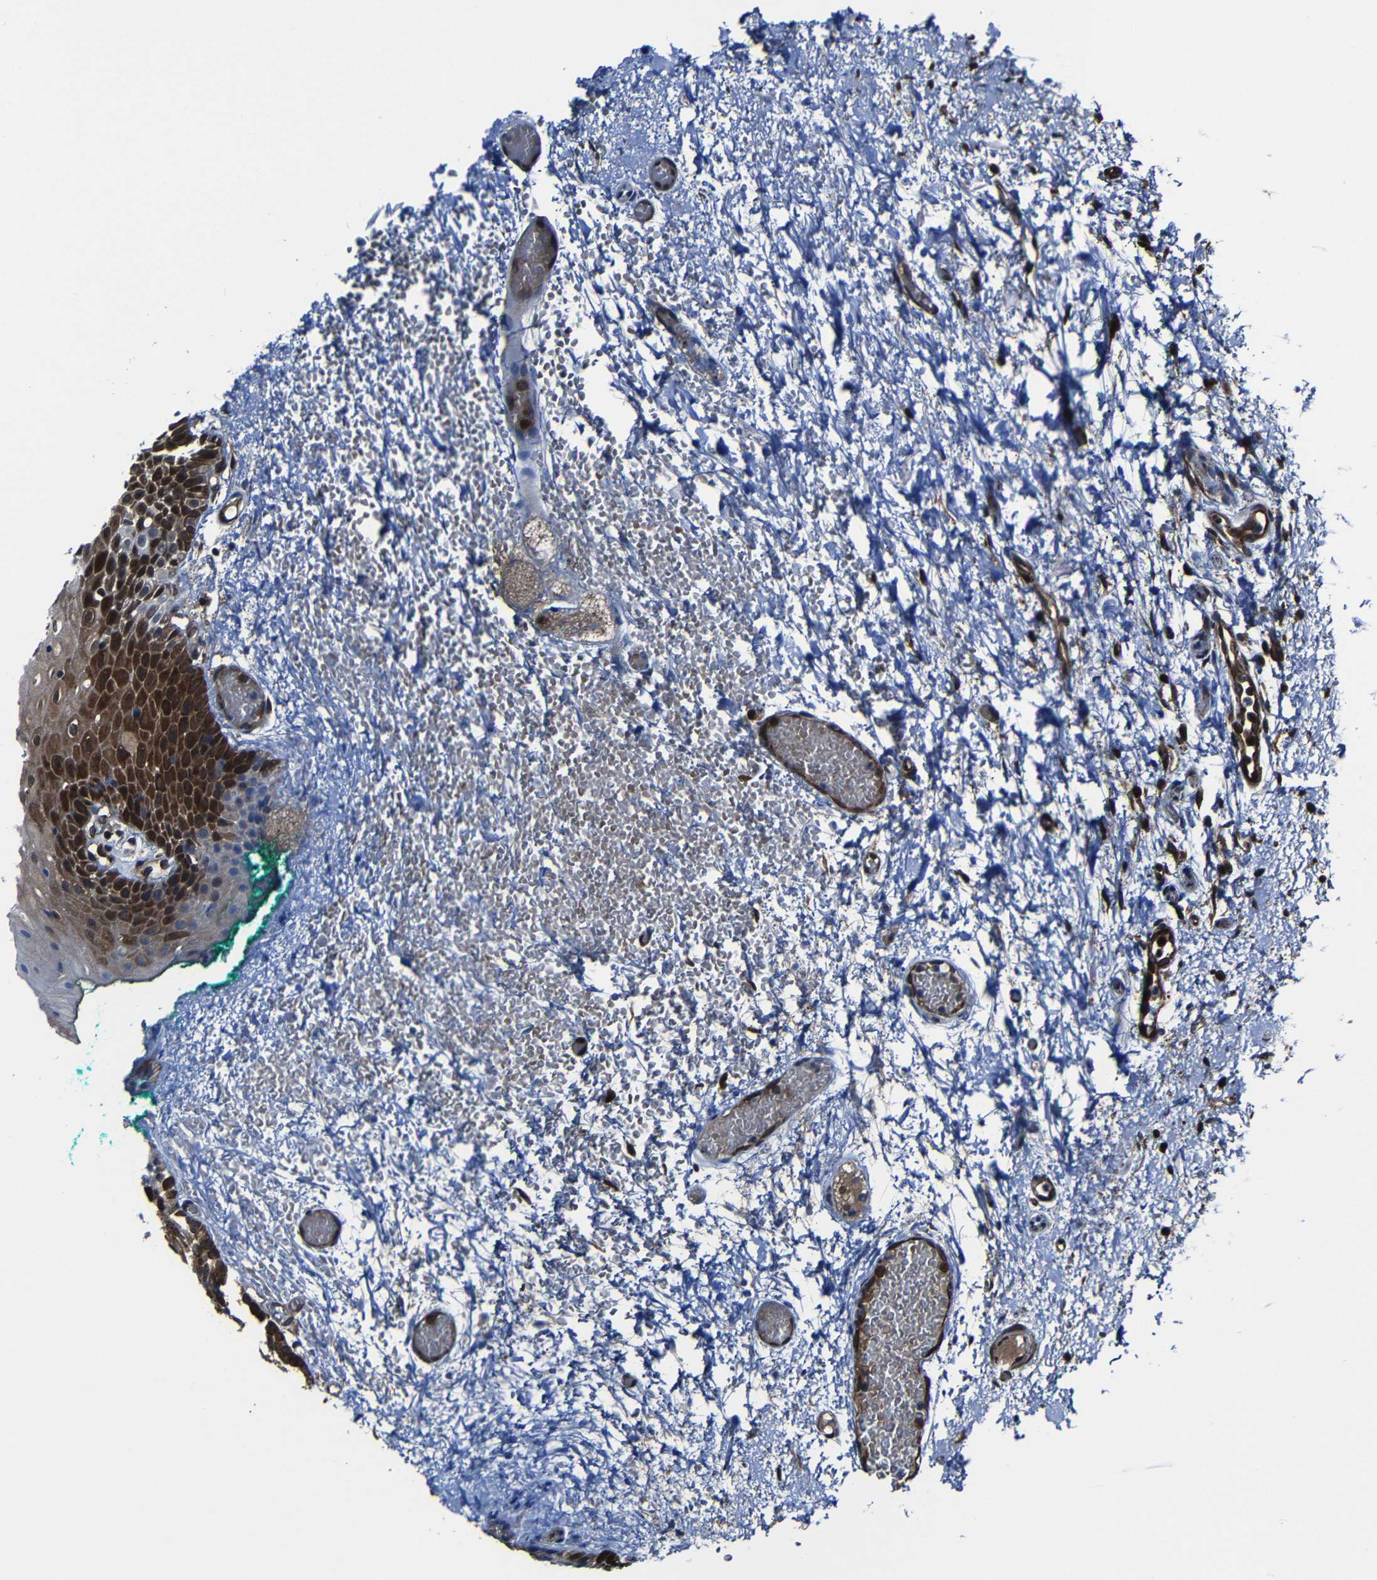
{"staining": {"intensity": "strong", "quantity": ">75%", "location": "cytoplasmic/membranous"}, "tissue": "oral mucosa", "cell_type": "Squamous epithelial cells", "image_type": "normal", "snomed": [{"axis": "morphology", "description": "Normal tissue, NOS"}, {"axis": "morphology", "description": "Squamous cell carcinoma, NOS"}, {"axis": "topography", "description": "Oral tissue"}, {"axis": "topography", "description": "Salivary gland"}, {"axis": "topography", "description": "Head-Neck"}], "caption": "IHC histopathology image of benign human oral mucosa stained for a protein (brown), which shows high levels of strong cytoplasmic/membranous expression in about >75% of squamous epithelial cells.", "gene": "KIAA0513", "patient": {"sex": "female", "age": 62}}